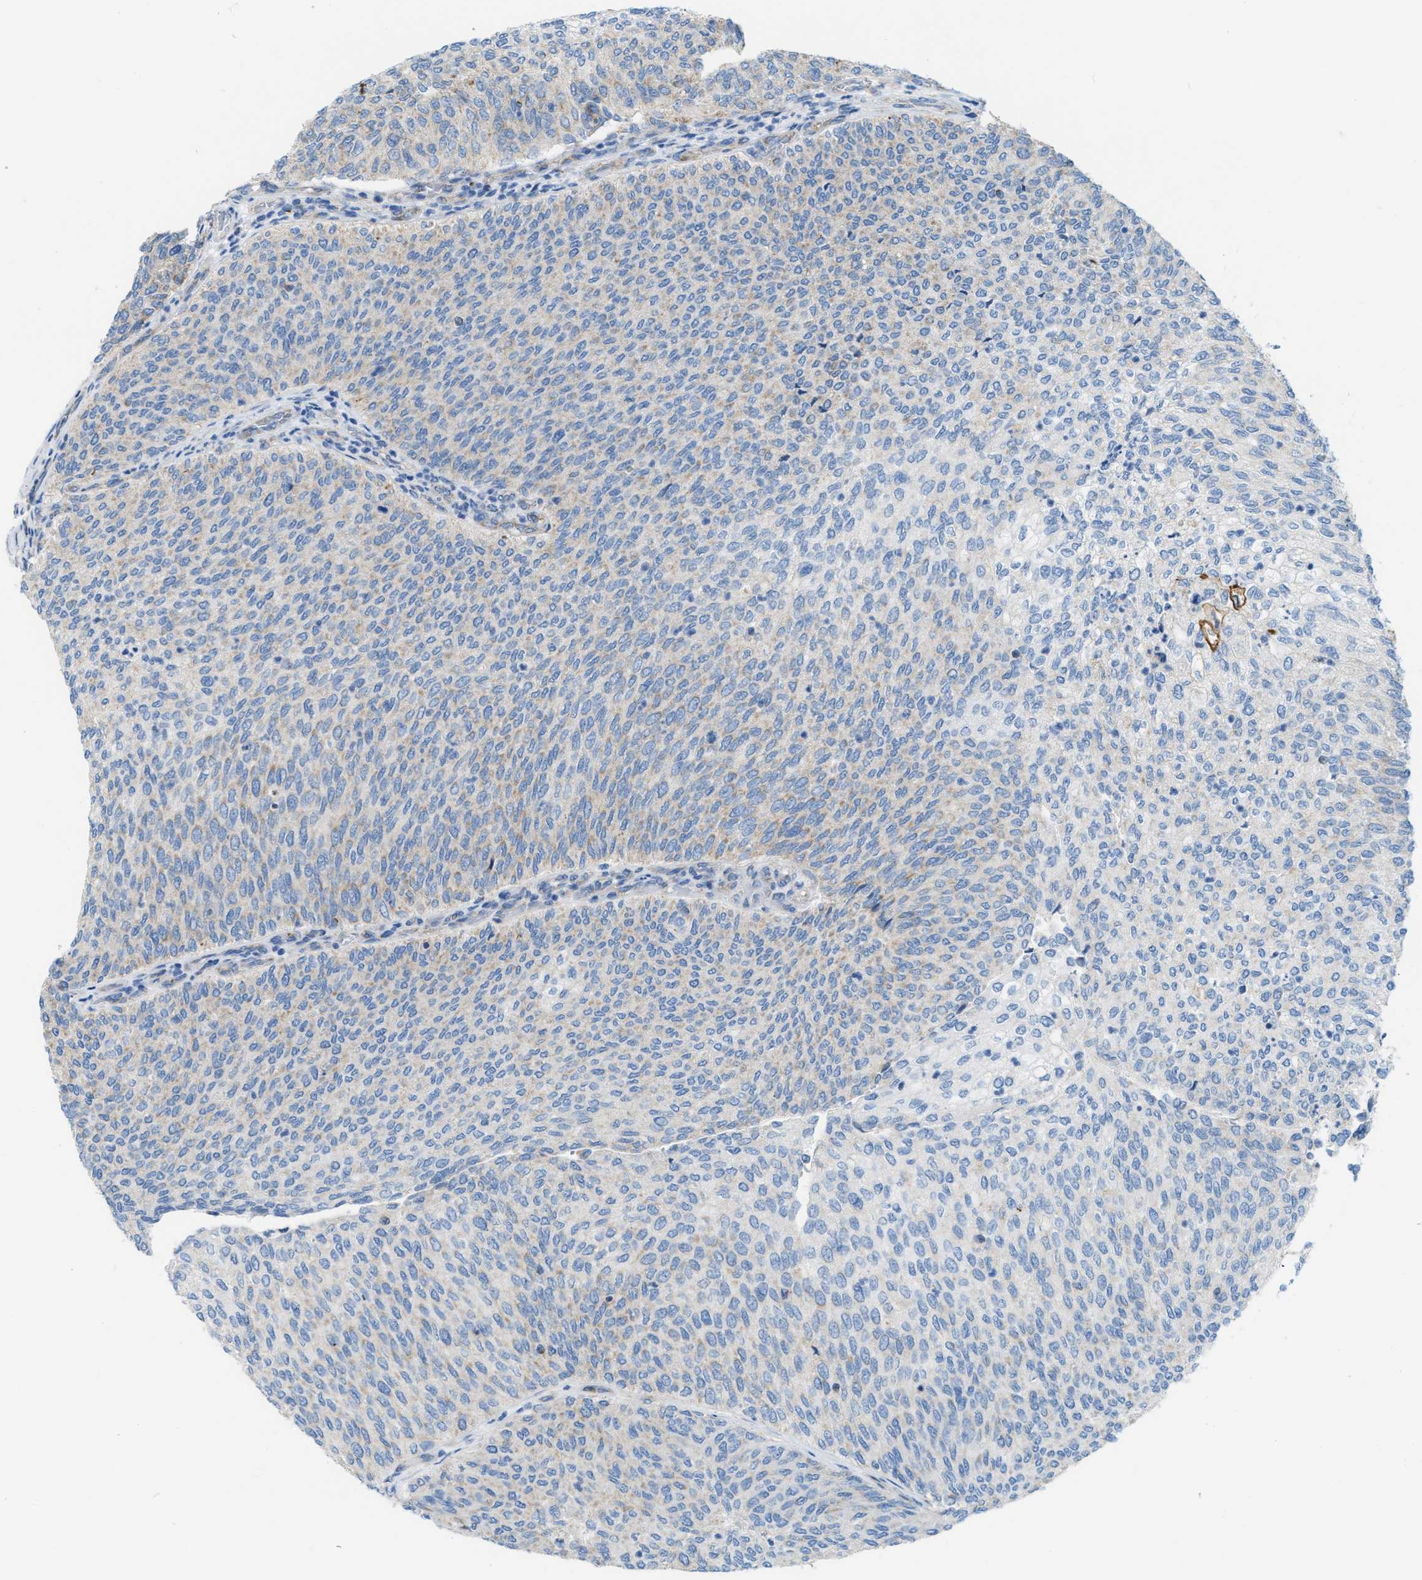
{"staining": {"intensity": "weak", "quantity": "25%-75%", "location": "cytoplasmic/membranous"}, "tissue": "urothelial cancer", "cell_type": "Tumor cells", "image_type": "cancer", "snomed": [{"axis": "morphology", "description": "Urothelial carcinoma, Low grade"}, {"axis": "topography", "description": "Urinary bladder"}], "caption": "Tumor cells demonstrate weak cytoplasmic/membranous staining in about 25%-75% of cells in urothelial cancer.", "gene": "JADE1", "patient": {"sex": "female", "age": 79}}